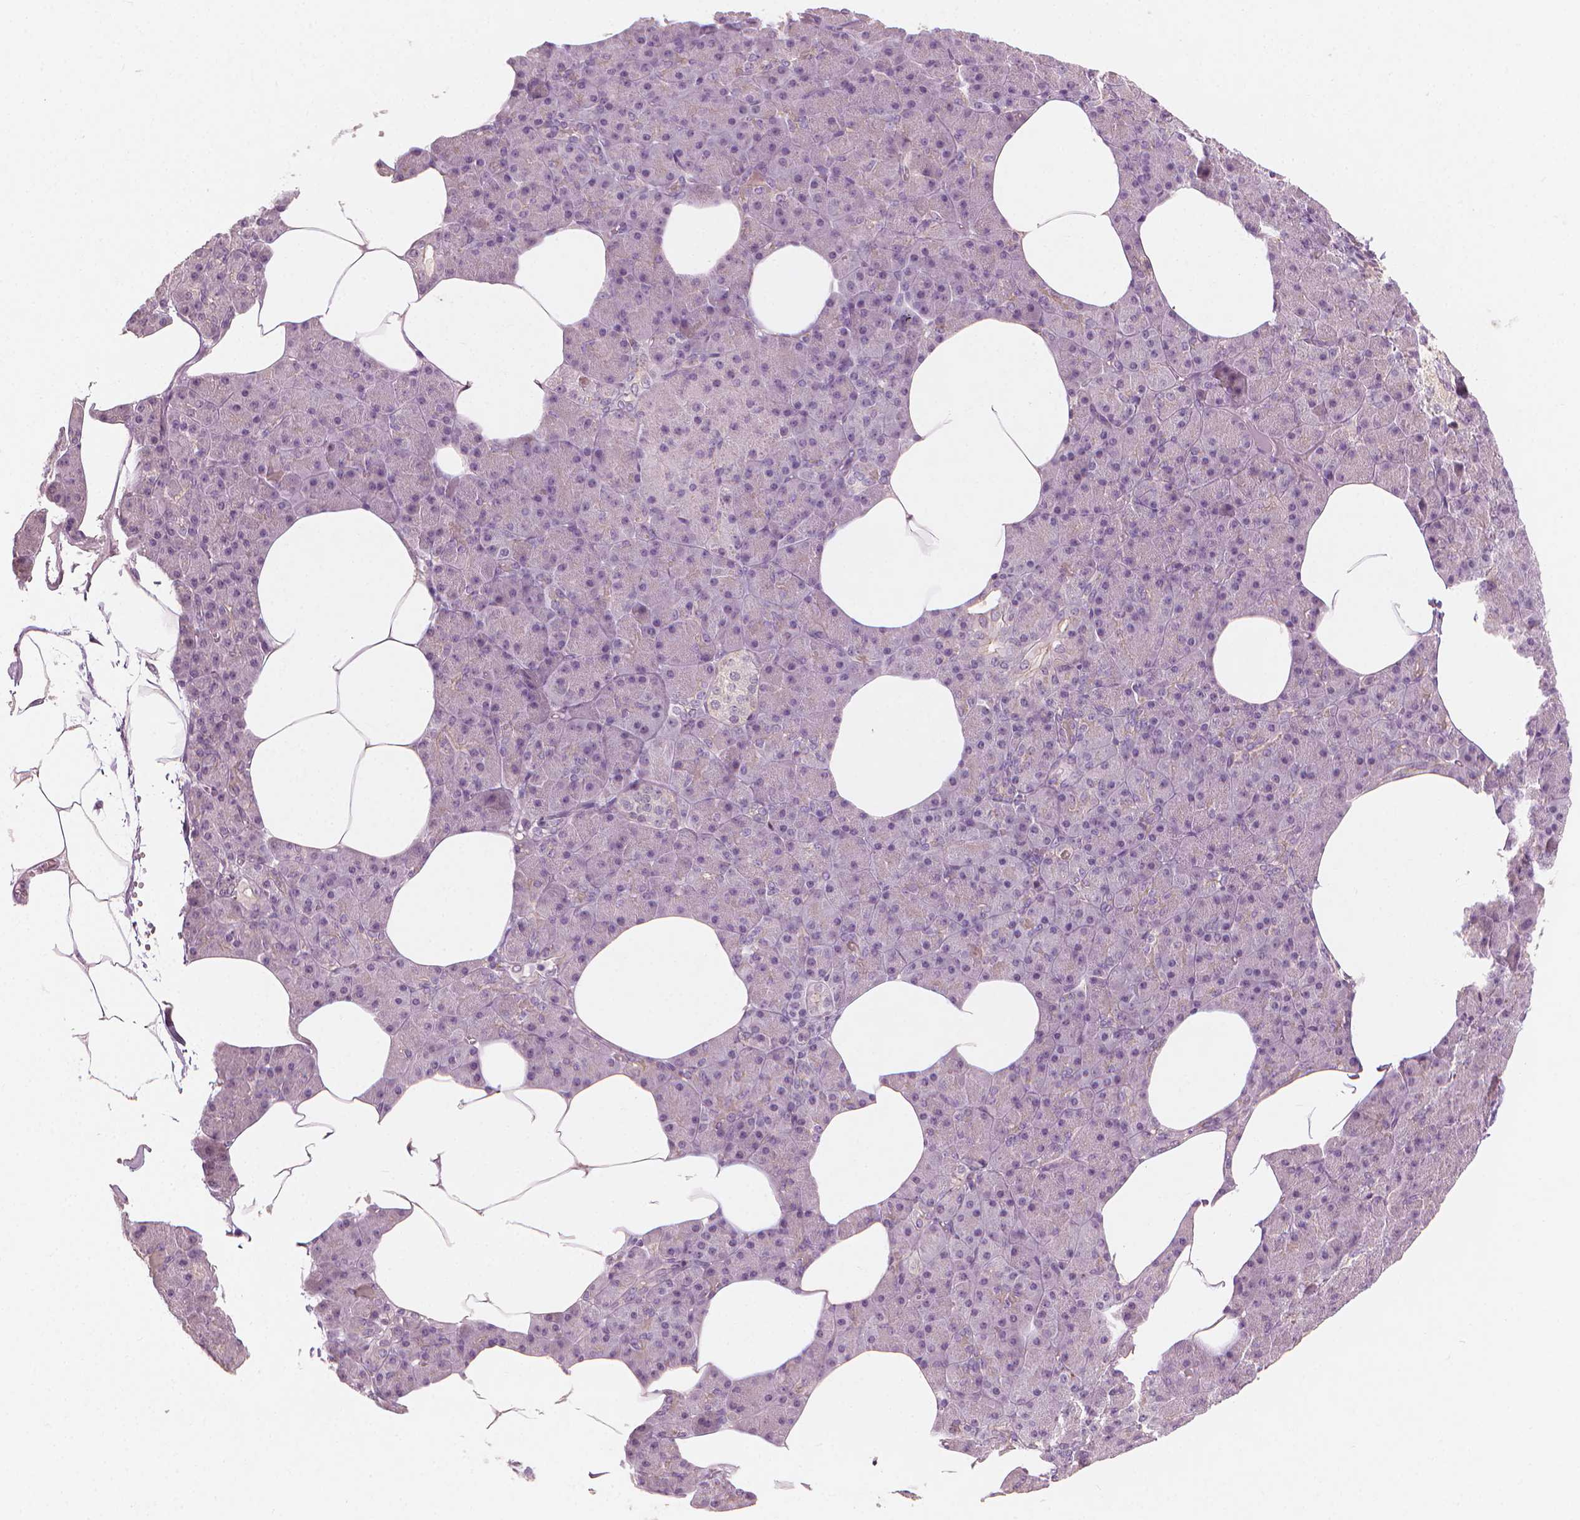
{"staining": {"intensity": "negative", "quantity": "none", "location": "none"}, "tissue": "pancreas", "cell_type": "Exocrine glandular cells", "image_type": "normal", "snomed": [{"axis": "morphology", "description": "Normal tissue, NOS"}, {"axis": "topography", "description": "Pancreas"}], "caption": "Human pancreas stained for a protein using immunohistochemistry exhibits no positivity in exocrine glandular cells.", "gene": "SAXO2", "patient": {"sex": "female", "age": 45}}